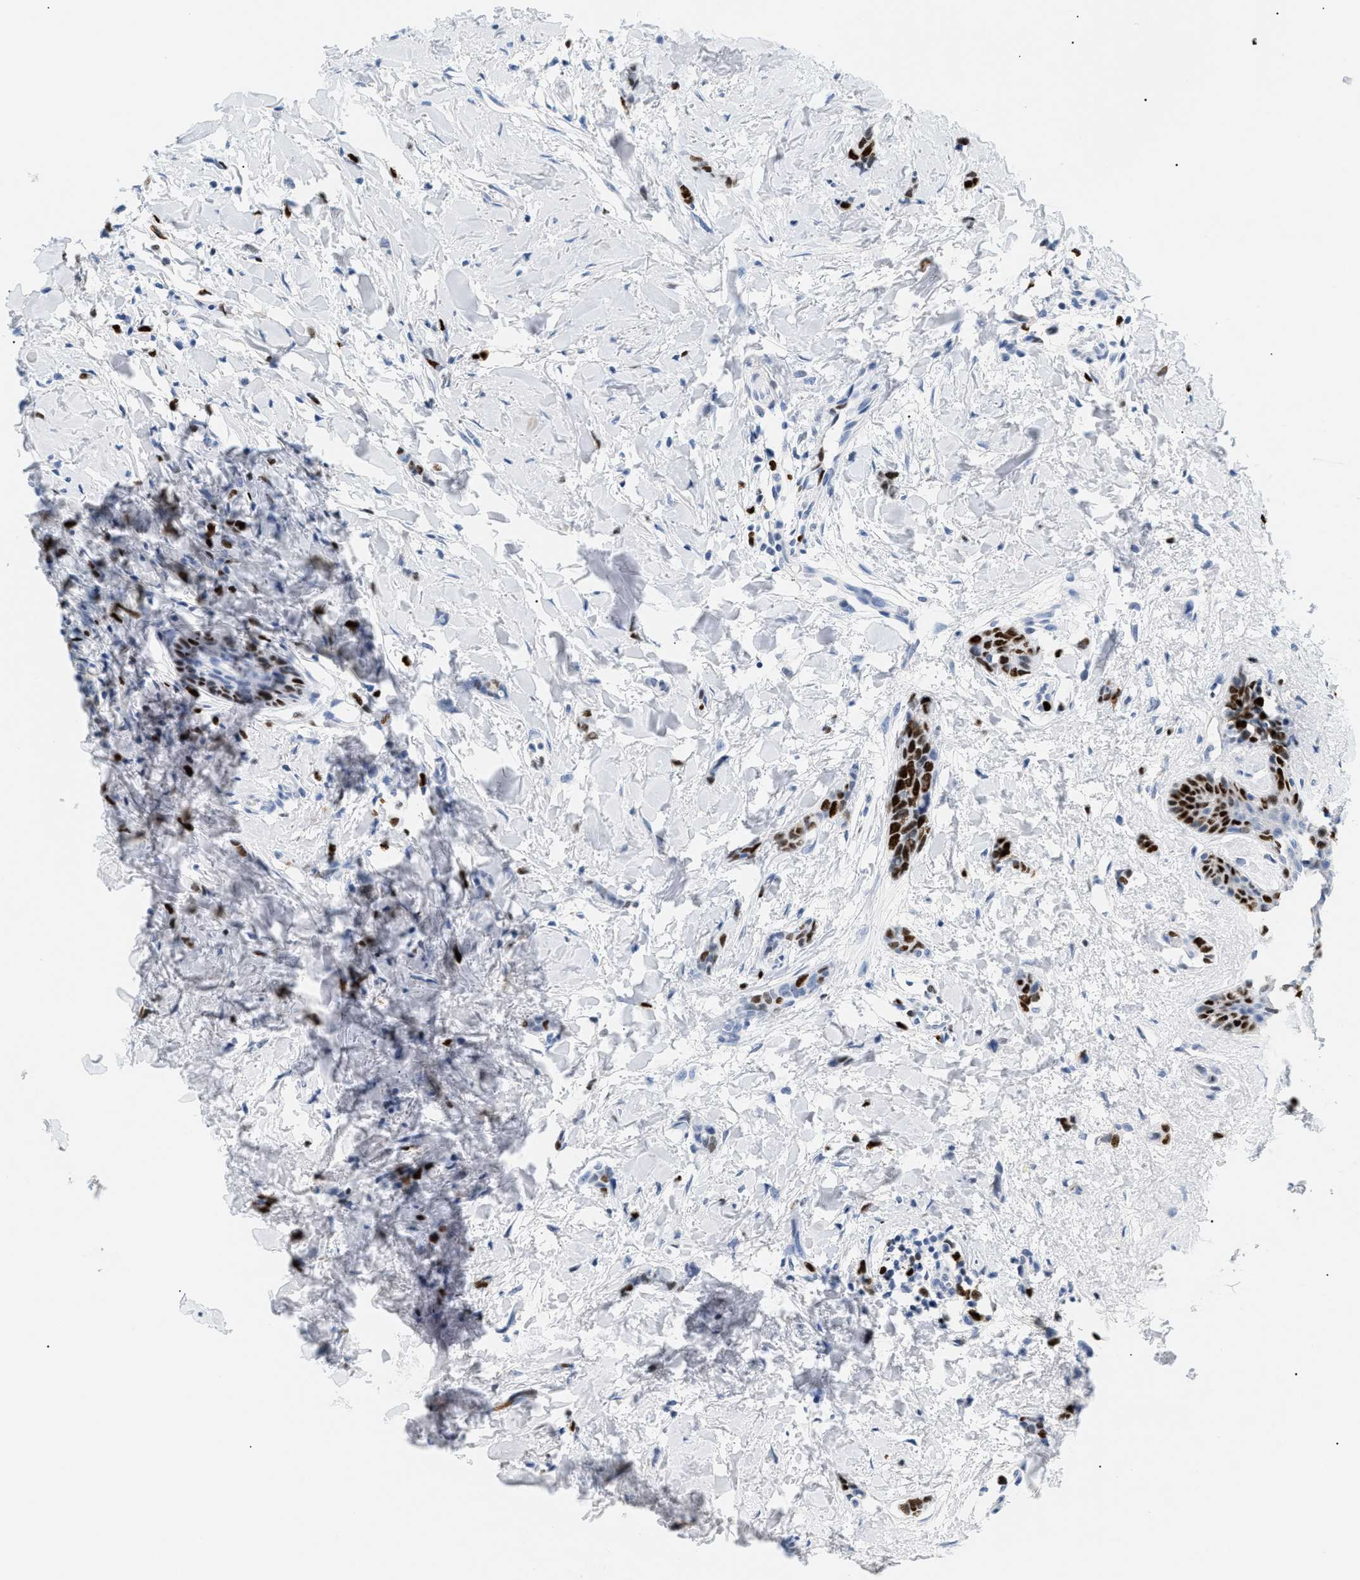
{"staining": {"intensity": "strong", "quantity": ">75%", "location": "nuclear"}, "tissue": "breast cancer", "cell_type": "Tumor cells", "image_type": "cancer", "snomed": [{"axis": "morphology", "description": "Lobular carcinoma"}, {"axis": "topography", "description": "Skin"}, {"axis": "topography", "description": "Breast"}], "caption": "Immunohistochemistry image of neoplastic tissue: lobular carcinoma (breast) stained using immunohistochemistry (IHC) demonstrates high levels of strong protein expression localized specifically in the nuclear of tumor cells, appearing as a nuclear brown color.", "gene": "MCM7", "patient": {"sex": "female", "age": 46}}